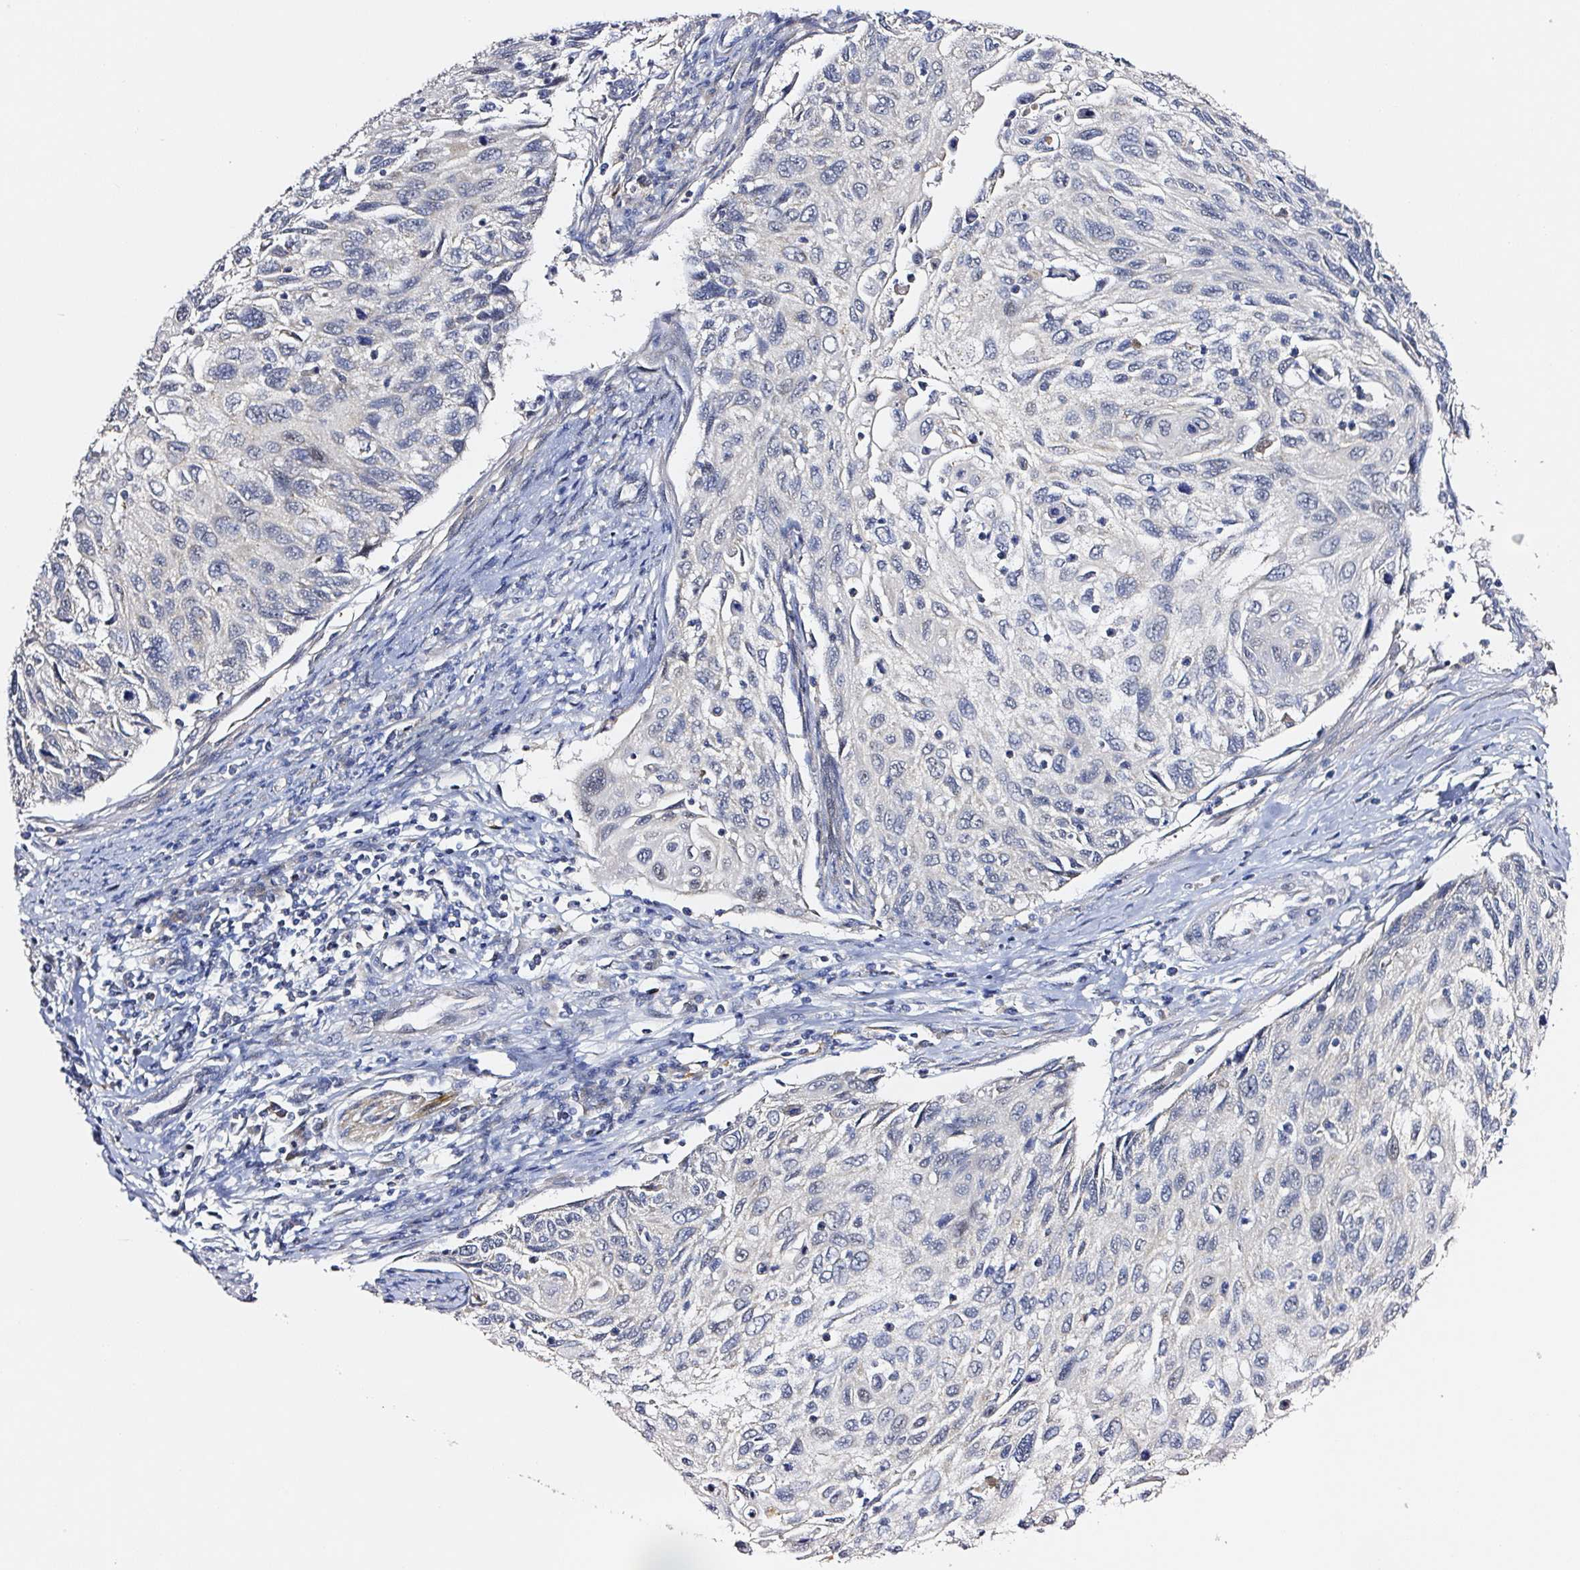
{"staining": {"intensity": "negative", "quantity": "none", "location": "none"}, "tissue": "cervical cancer", "cell_type": "Tumor cells", "image_type": "cancer", "snomed": [{"axis": "morphology", "description": "Squamous cell carcinoma, NOS"}, {"axis": "topography", "description": "Cervix"}], "caption": "An IHC histopathology image of cervical squamous cell carcinoma is shown. There is no staining in tumor cells of cervical squamous cell carcinoma. The staining was performed using DAB (3,3'-diaminobenzidine) to visualize the protein expression in brown, while the nuclei were stained in blue with hematoxylin (Magnification: 20x).", "gene": "PRKAA2", "patient": {"sex": "female", "age": 70}}